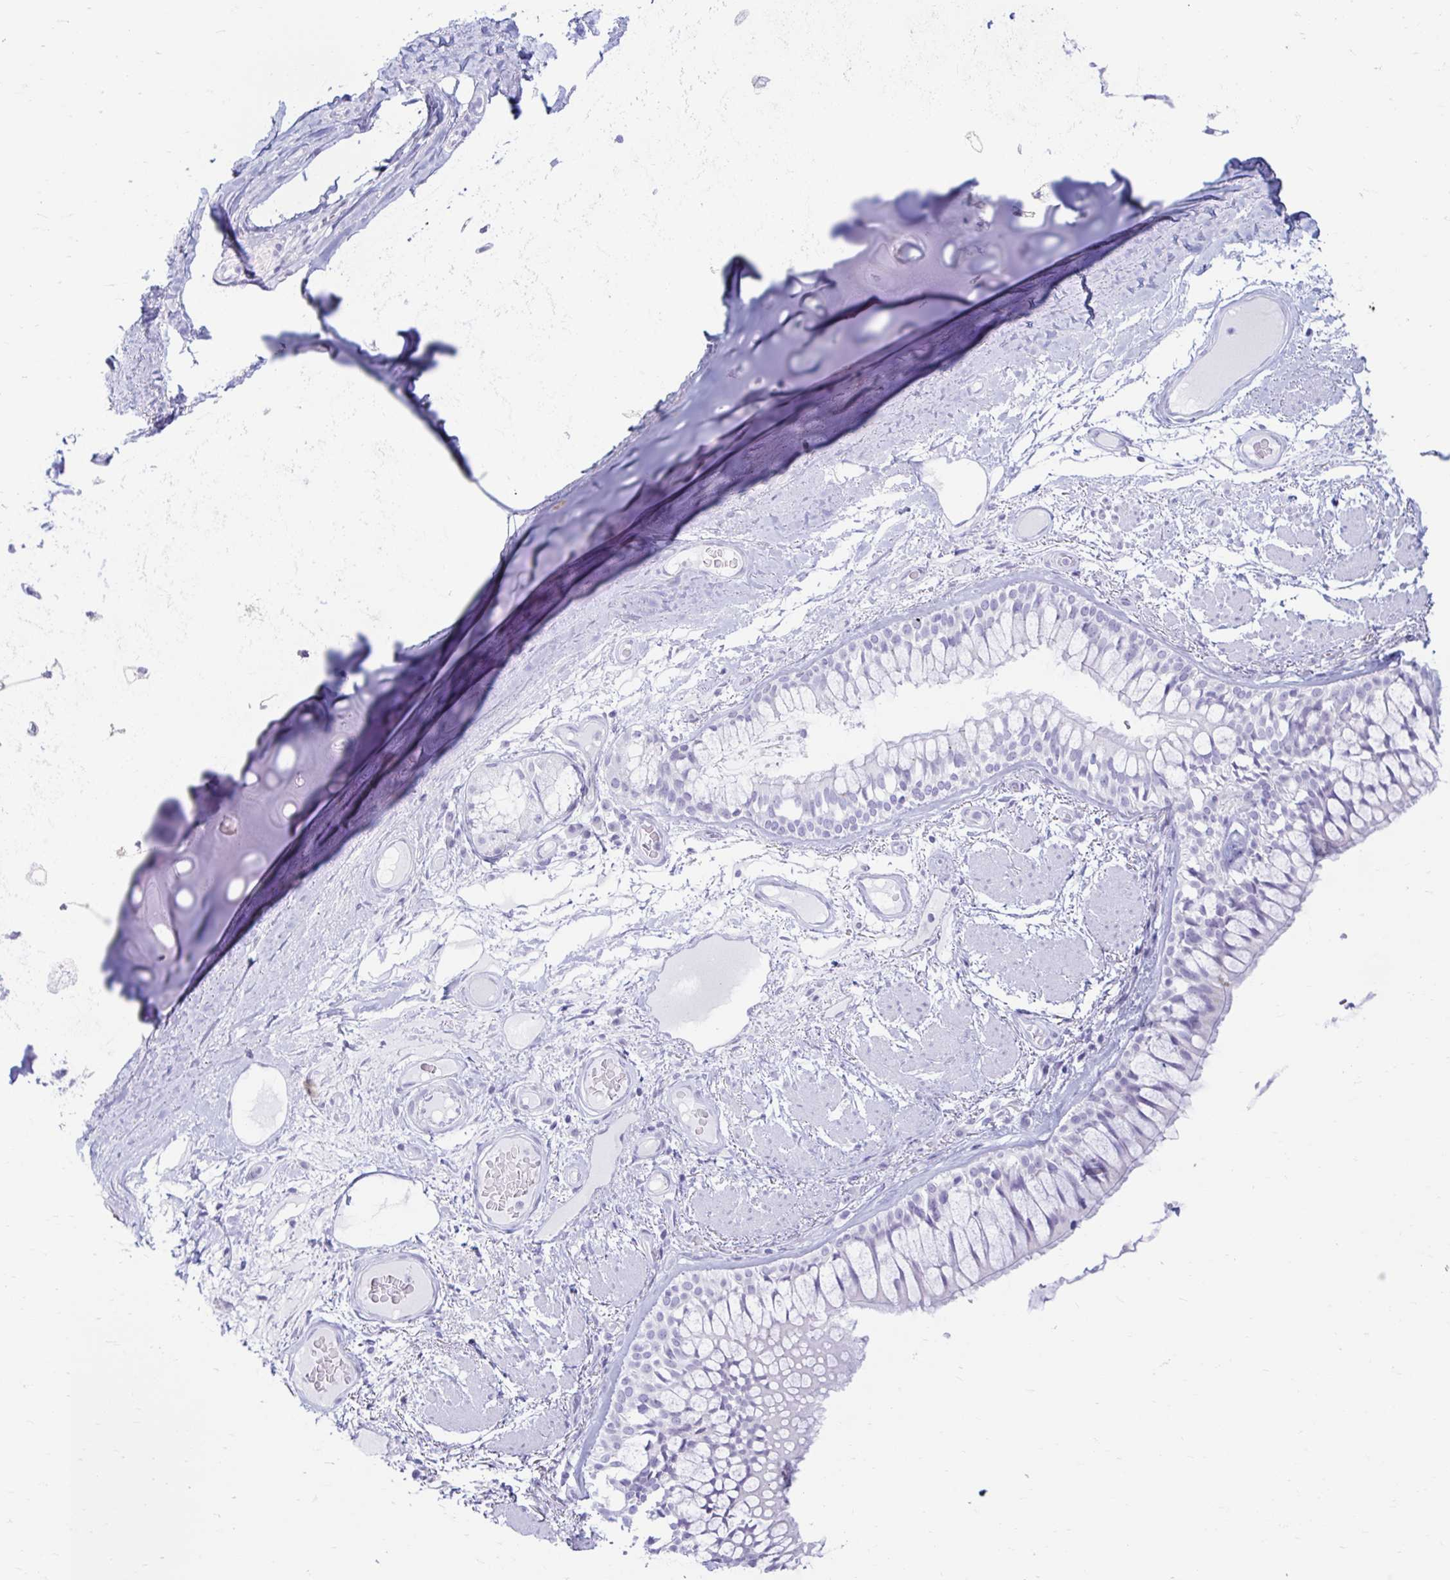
{"staining": {"intensity": "negative", "quantity": "none", "location": "none"}, "tissue": "adipose tissue", "cell_type": "Adipocytes", "image_type": "normal", "snomed": [{"axis": "morphology", "description": "Normal tissue, NOS"}, {"axis": "topography", "description": "Cartilage tissue"}, {"axis": "topography", "description": "Bronchus"}], "caption": "This is a image of IHC staining of benign adipose tissue, which shows no positivity in adipocytes.", "gene": "ERICH6", "patient": {"sex": "male", "age": 64}}